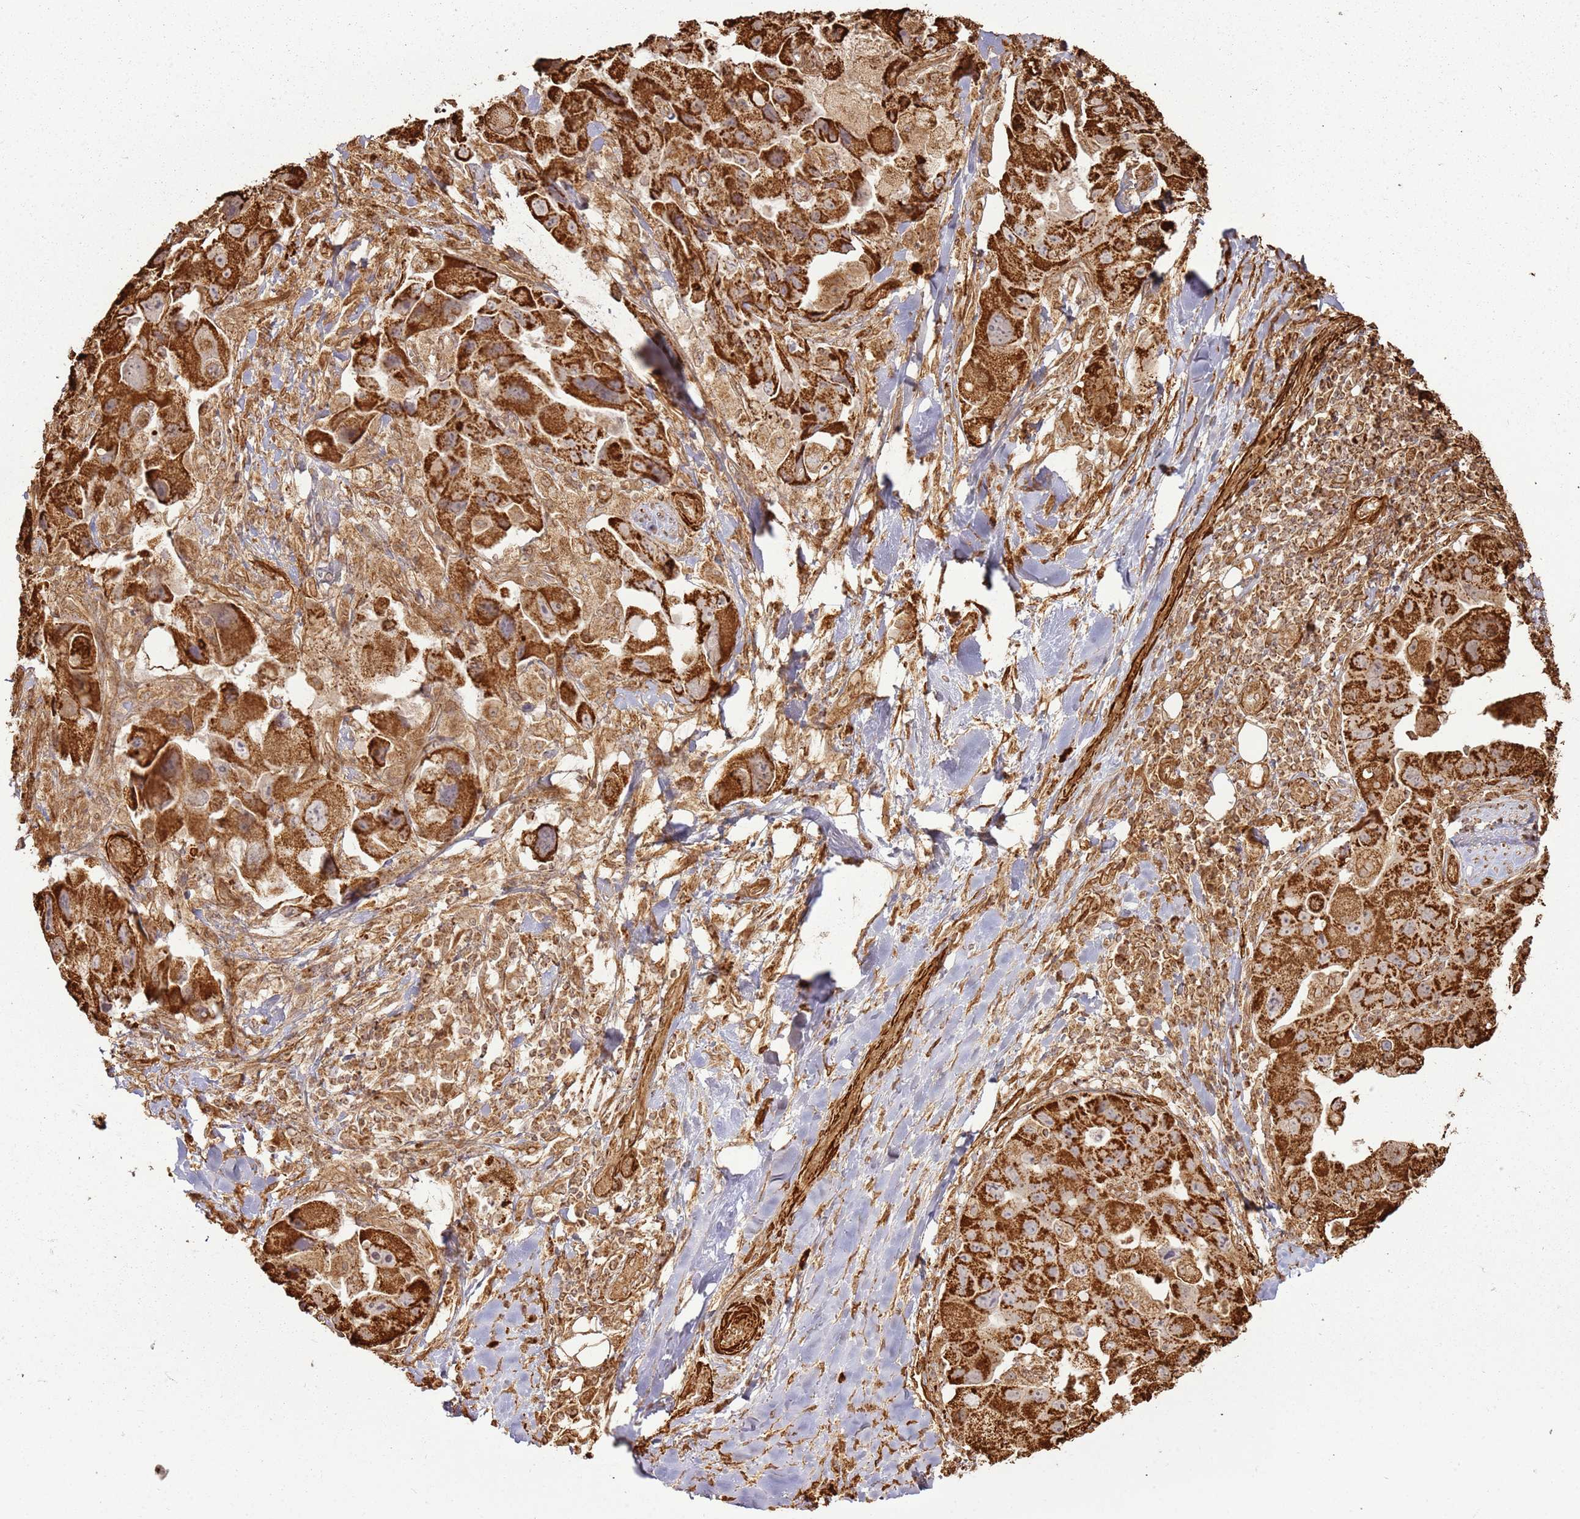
{"staining": {"intensity": "strong", "quantity": ">75%", "location": "cytoplasmic/membranous"}, "tissue": "lung cancer", "cell_type": "Tumor cells", "image_type": "cancer", "snomed": [{"axis": "morphology", "description": "Adenocarcinoma, NOS"}, {"axis": "topography", "description": "Lung"}], "caption": "Immunohistochemistry (IHC) (DAB (3,3'-diaminobenzidine)) staining of human adenocarcinoma (lung) demonstrates strong cytoplasmic/membranous protein expression in about >75% of tumor cells.", "gene": "DDX59", "patient": {"sex": "female", "age": 54}}